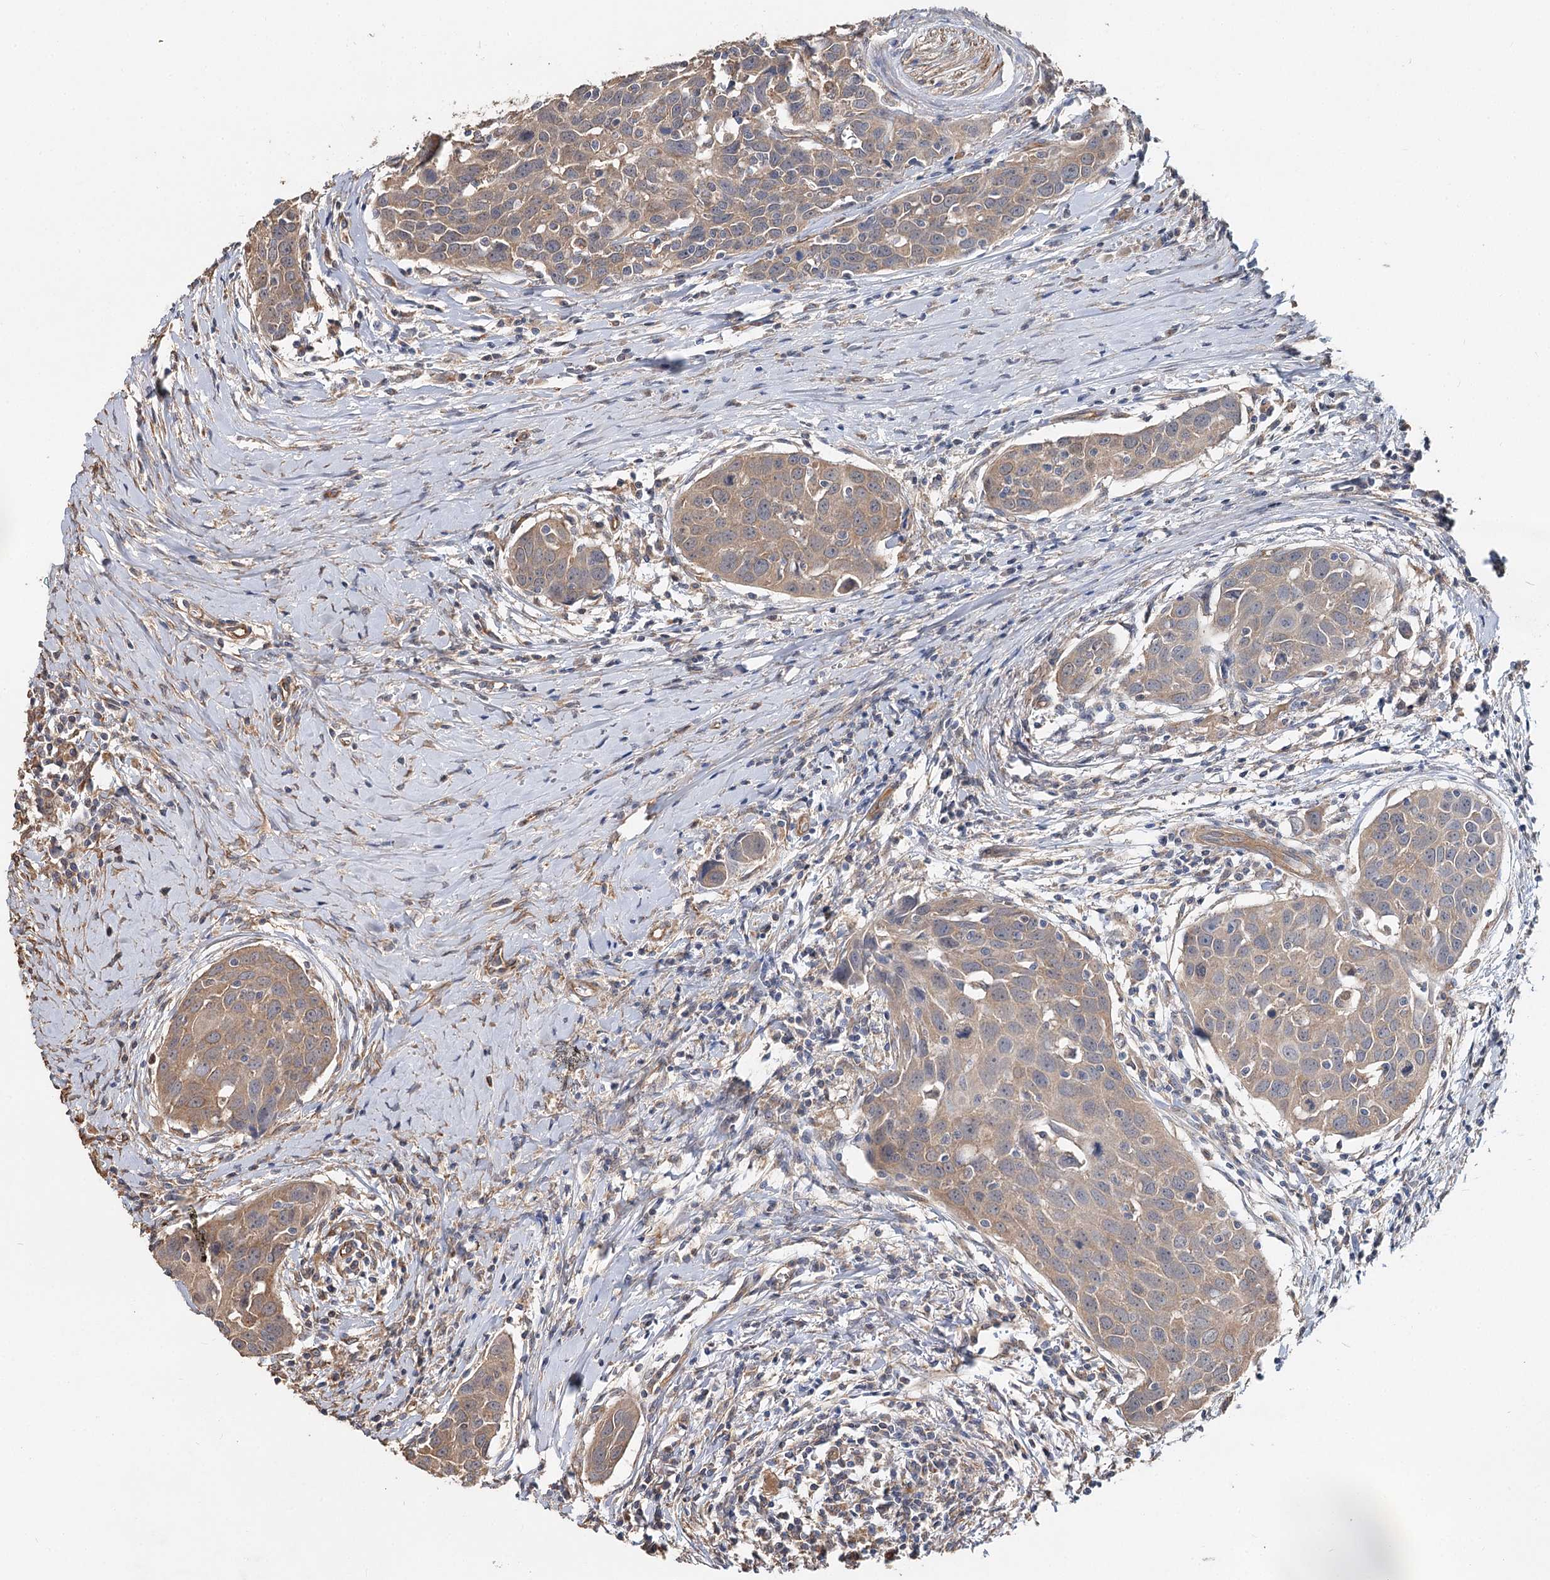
{"staining": {"intensity": "moderate", "quantity": ">75%", "location": "cytoplasmic/membranous"}, "tissue": "head and neck cancer", "cell_type": "Tumor cells", "image_type": "cancer", "snomed": [{"axis": "morphology", "description": "Squamous cell carcinoma, NOS"}, {"axis": "topography", "description": "Oral tissue"}, {"axis": "topography", "description": "Head-Neck"}], "caption": "Head and neck cancer (squamous cell carcinoma) stained with IHC shows moderate cytoplasmic/membranous expression in approximately >75% of tumor cells. (DAB IHC, brown staining for protein, blue staining for nuclei).", "gene": "SPART", "patient": {"sex": "female", "age": 50}}